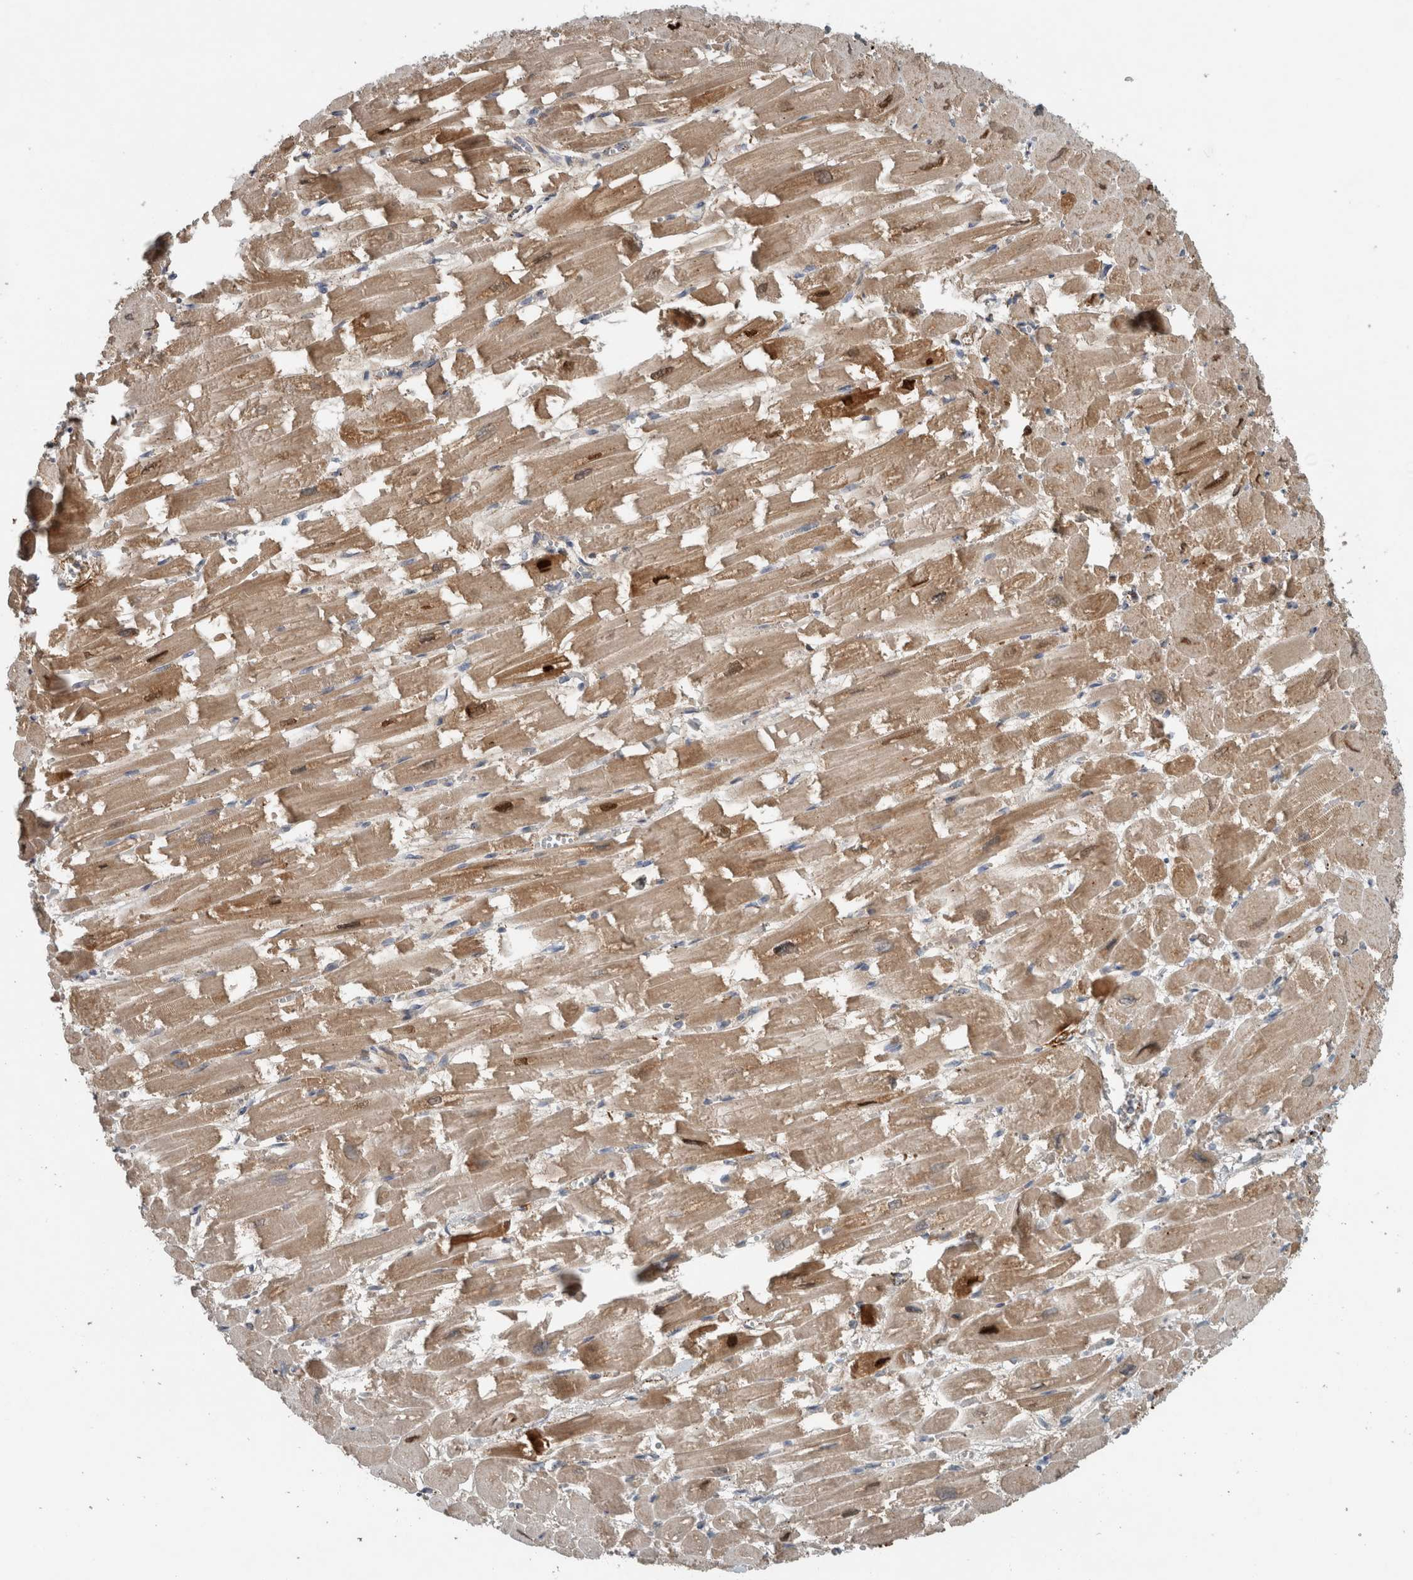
{"staining": {"intensity": "moderate", "quantity": "25%-75%", "location": "cytoplasmic/membranous,nuclear"}, "tissue": "heart muscle", "cell_type": "Cardiomyocytes", "image_type": "normal", "snomed": [{"axis": "morphology", "description": "Normal tissue, NOS"}, {"axis": "topography", "description": "Heart"}], "caption": "This micrograph demonstrates immunohistochemistry staining of benign human heart muscle, with medium moderate cytoplasmic/membranous,nuclear positivity in approximately 25%-75% of cardiomyocytes.", "gene": "FN1", "patient": {"sex": "male", "age": 54}}